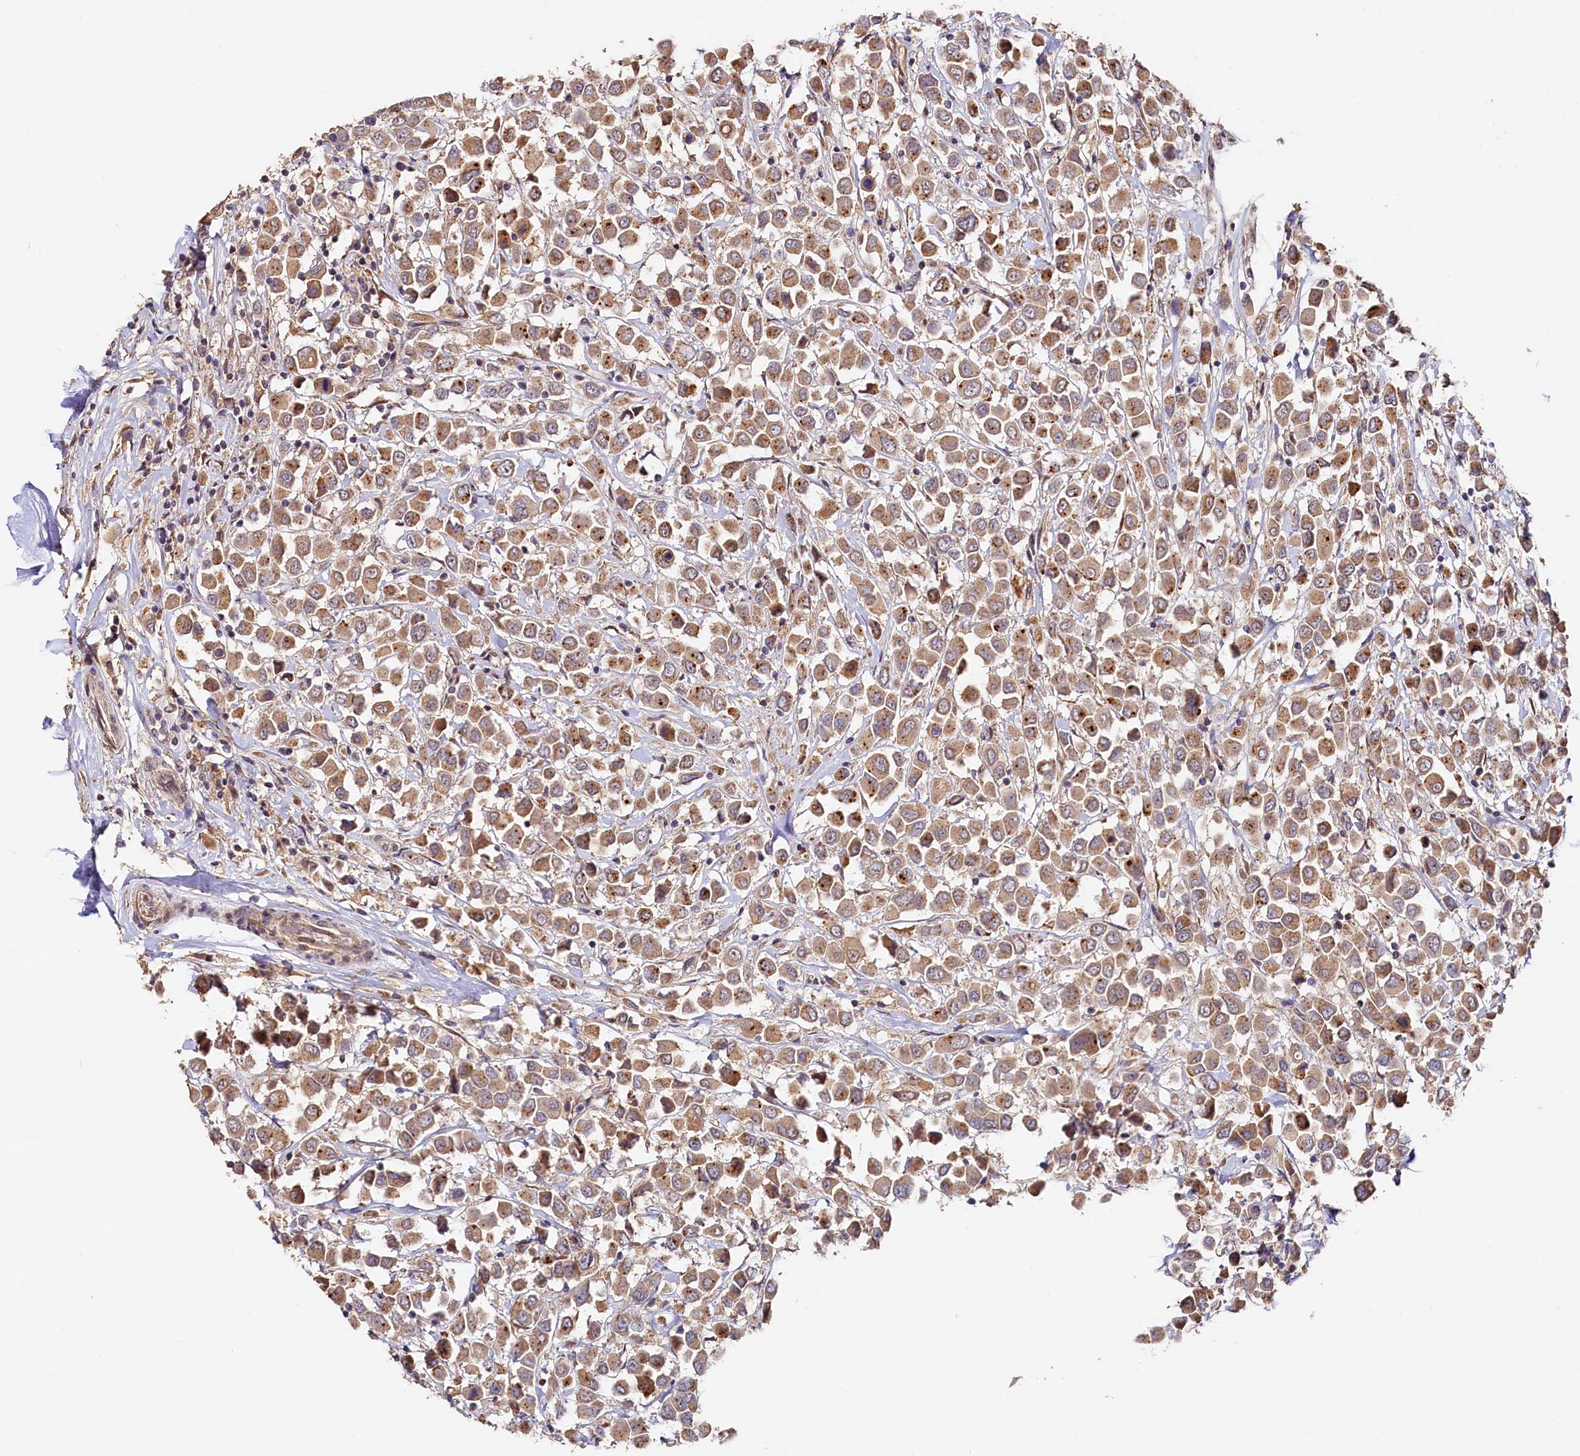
{"staining": {"intensity": "moderate", "quantity": ">75%", "location": "cytoplasmic/membranous"}, "tissue": "breast cancer", "cell_type": "Tumor cells", "image_type": "cancer", "snomed": [{"axis": "morphology", "description": "Duct carcinoma"}, {"axis": "topography", "description": "Breast"}], "caption": "The micrograph exhibits immunohistochemical staining of breast cancer (intraductal carcinoma). There is moderate cytoplasmic/membranous expression is appreciated in approximately >75% of tumor cells. Immunohistochemistry (ihc) stains the protein in brown and the nuclei are stained blue.", "gene": "TANGO6", "patient": {"sex": "female", "age": 61}}